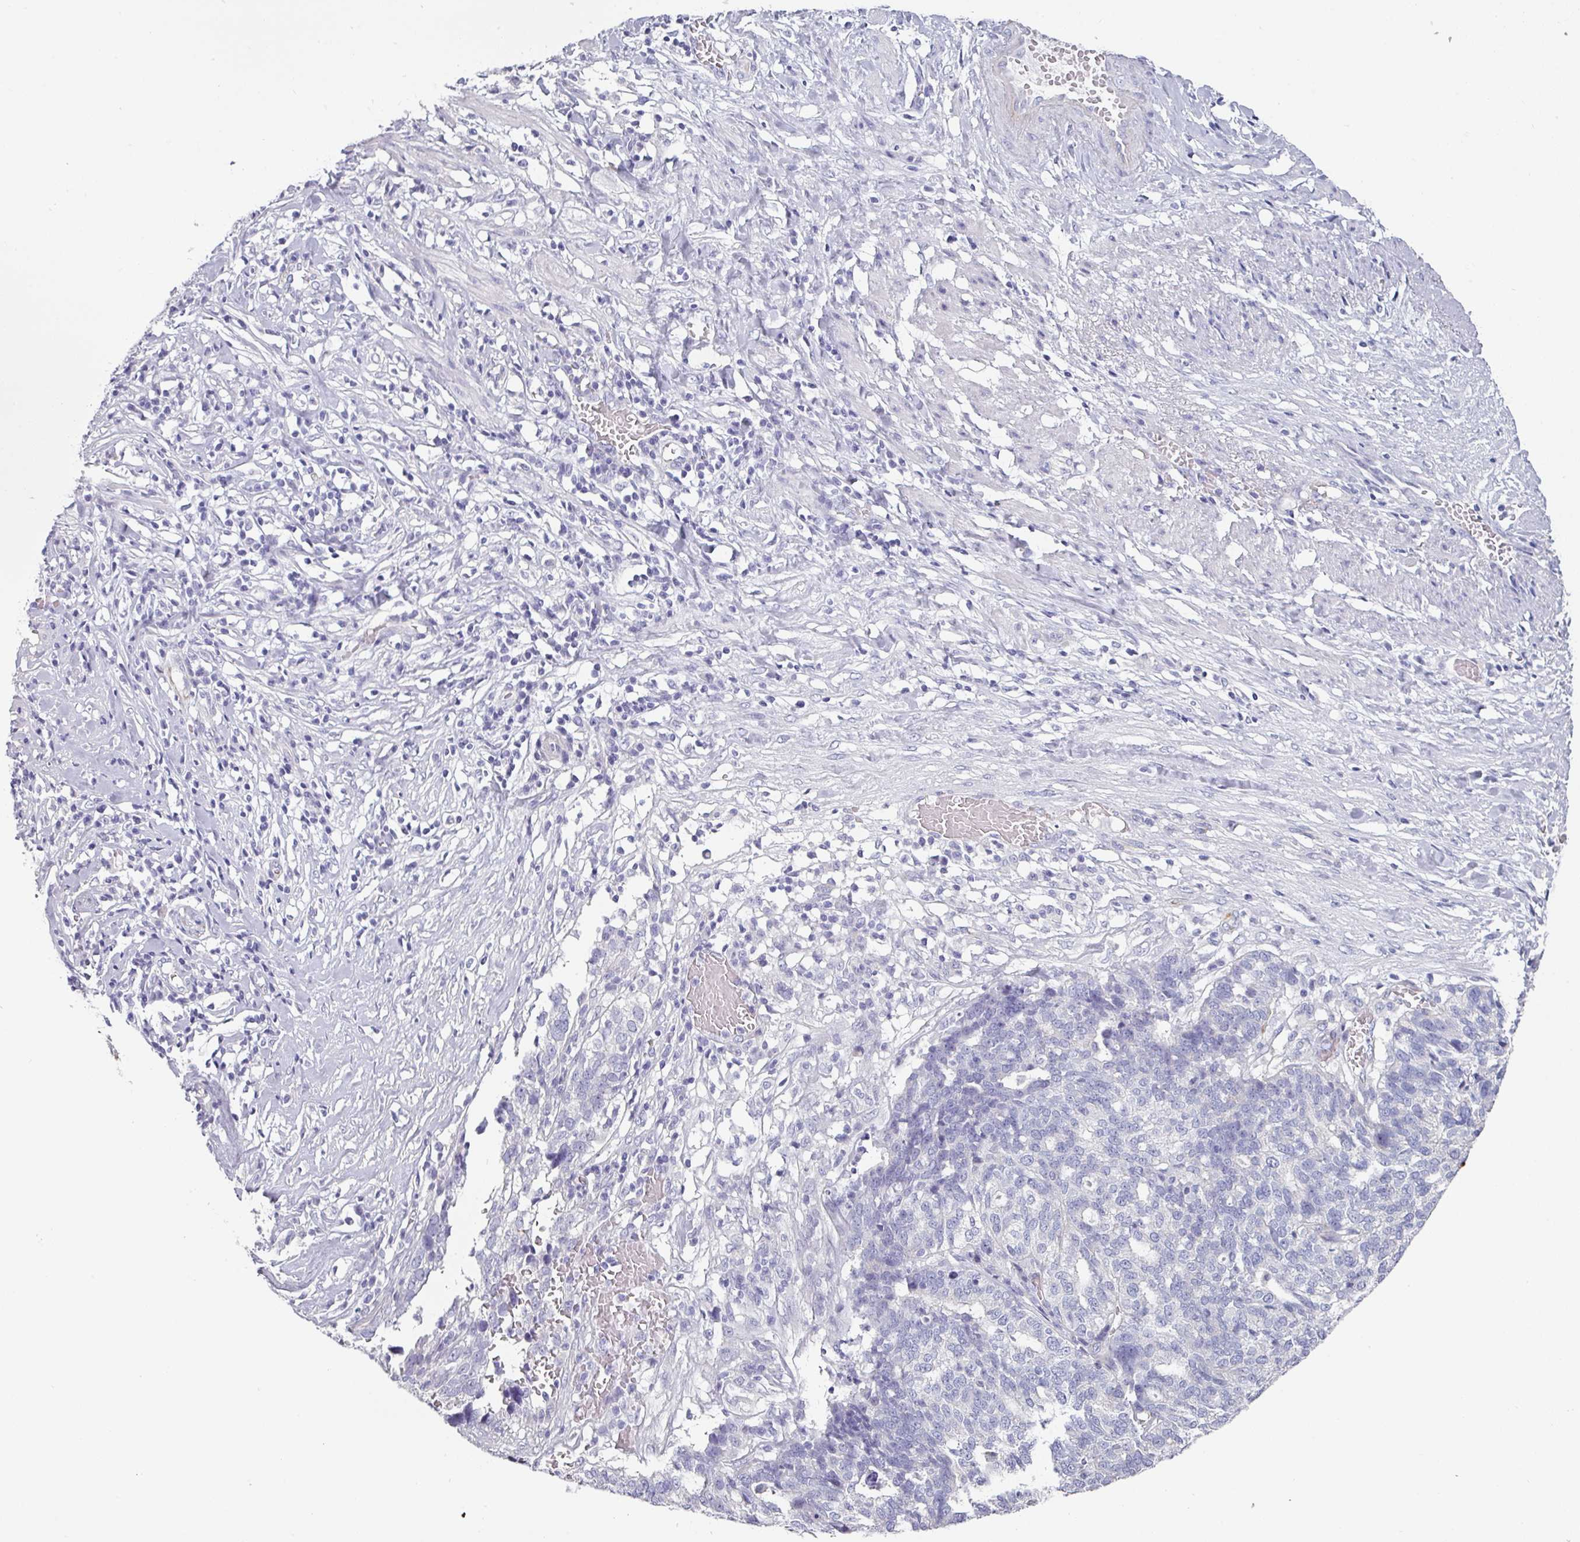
{"staining": {"intensity": "negative", "quantity": "none", "location": "none"}, "tissue": "ovarian cancer", "cell_type": "Tumor cells", "image_type": "cancer", "snomed": [{"axis": "morphology", "description": "Cystadenocarcinoma, serous, NOS"}, {"axis": "topography", "description": "Ovary"}], "caption": "Tumor cells are negative for brown protein staining in ovarian serous cystadenocarcinoma.", "gene": "SLC17A7", "patient": {"sex": "female", "age": 59}}